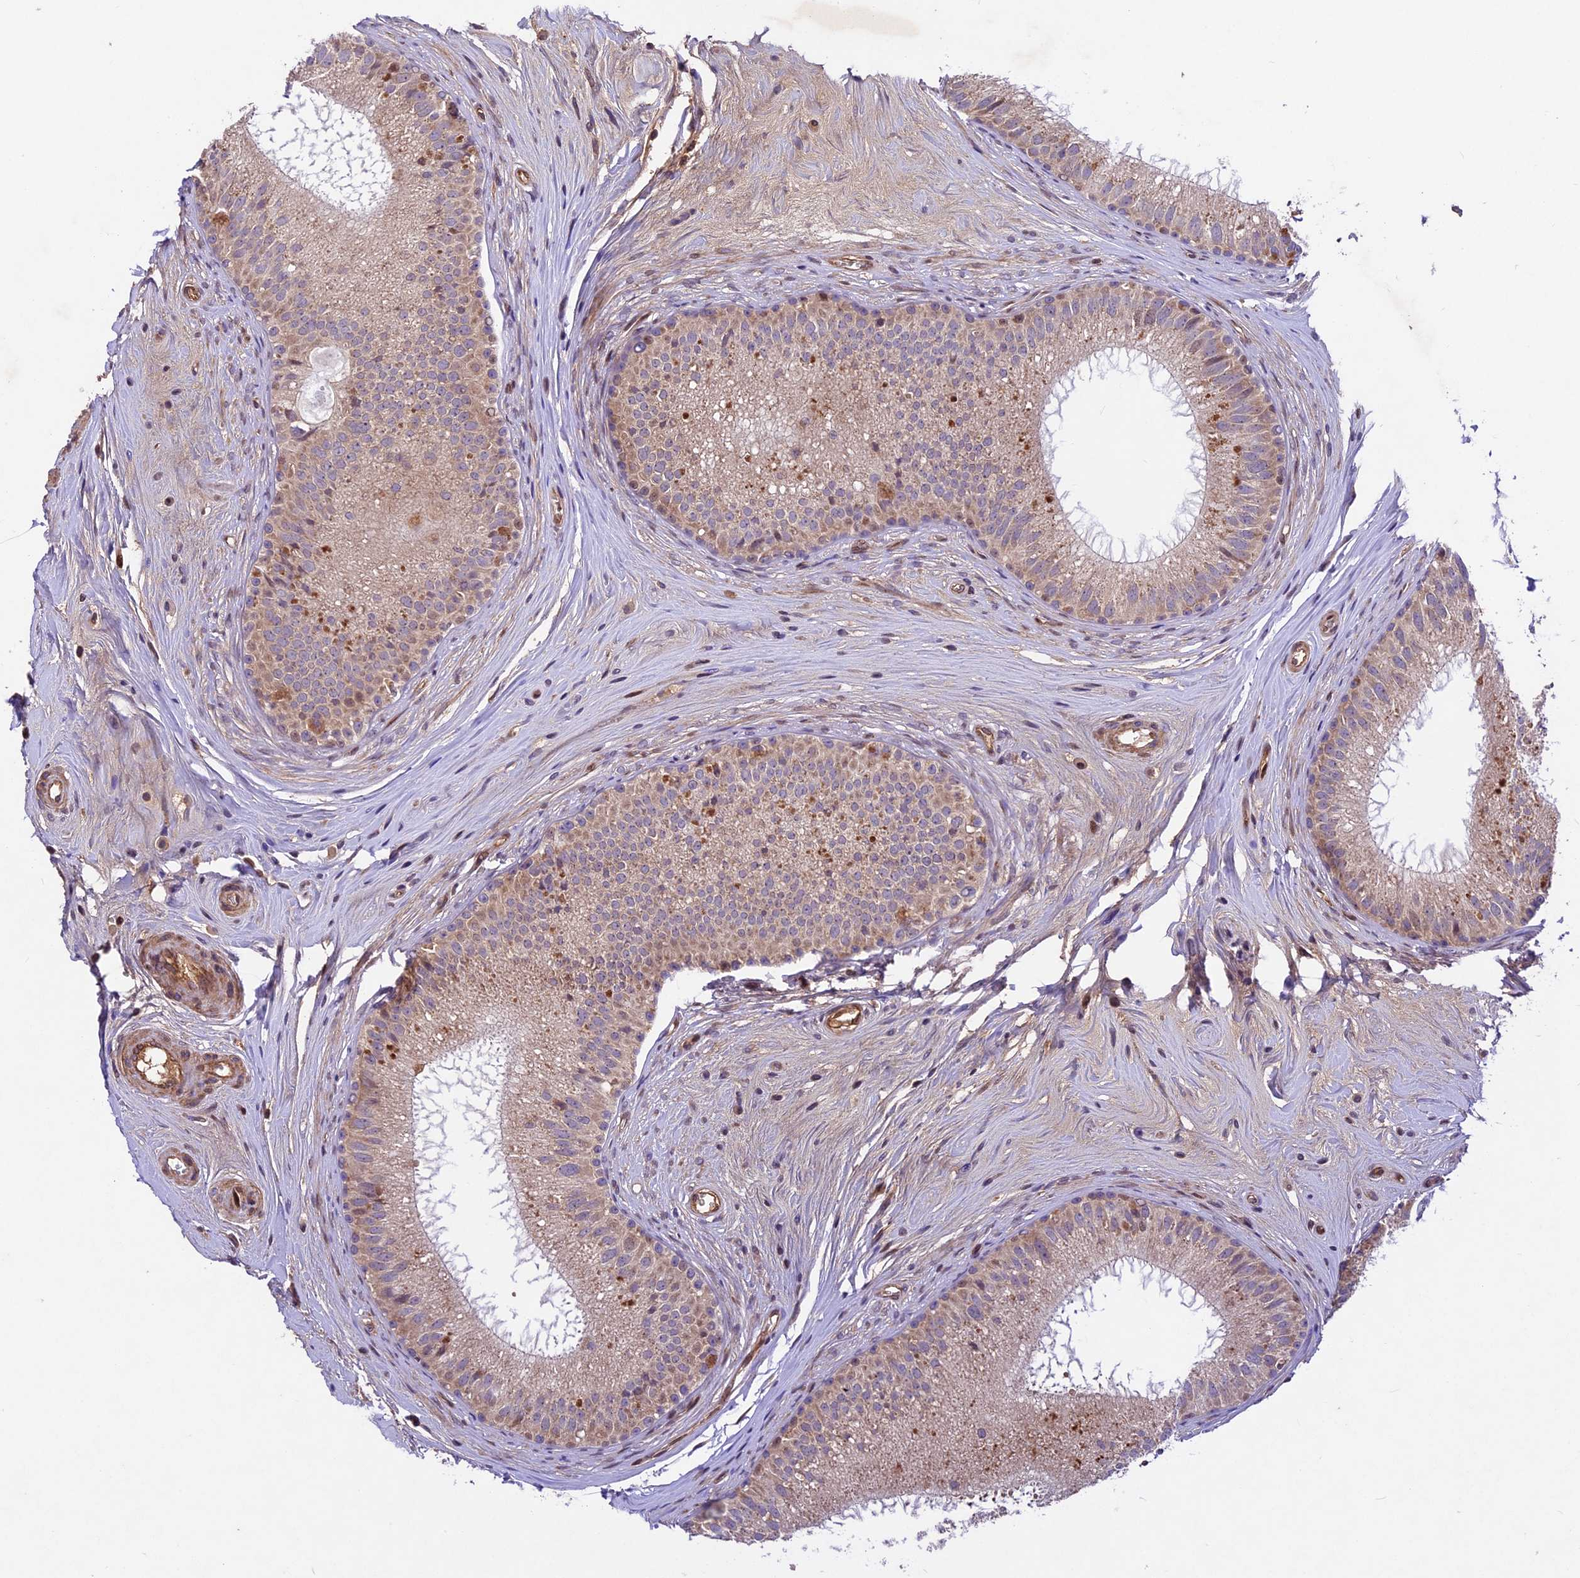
{"staining": {"intensity": "weak", "quantity": ">75%", "location": "cytoplasmic/membranous"}, "tissue": "epididymis", "cell_type": "Glandular cells", "image_type": "normal", "snomed": [{"axis": "morphology", "description": "Normal tissue, NOS"}, {"axis": "topography", "description": "Epididymis"}], "caption": "The image exhibits staining of normal epididymis, revealing weak cytoplasmic/membranous protein positivity (brown color) within glandular cells. The staining was performed using DAB, with brown indicating positive protein expression. Nuclei are stained blue with hematoxylin.", "gene": "CCSER1", "patient": {"sex": "male", "age": 33}}